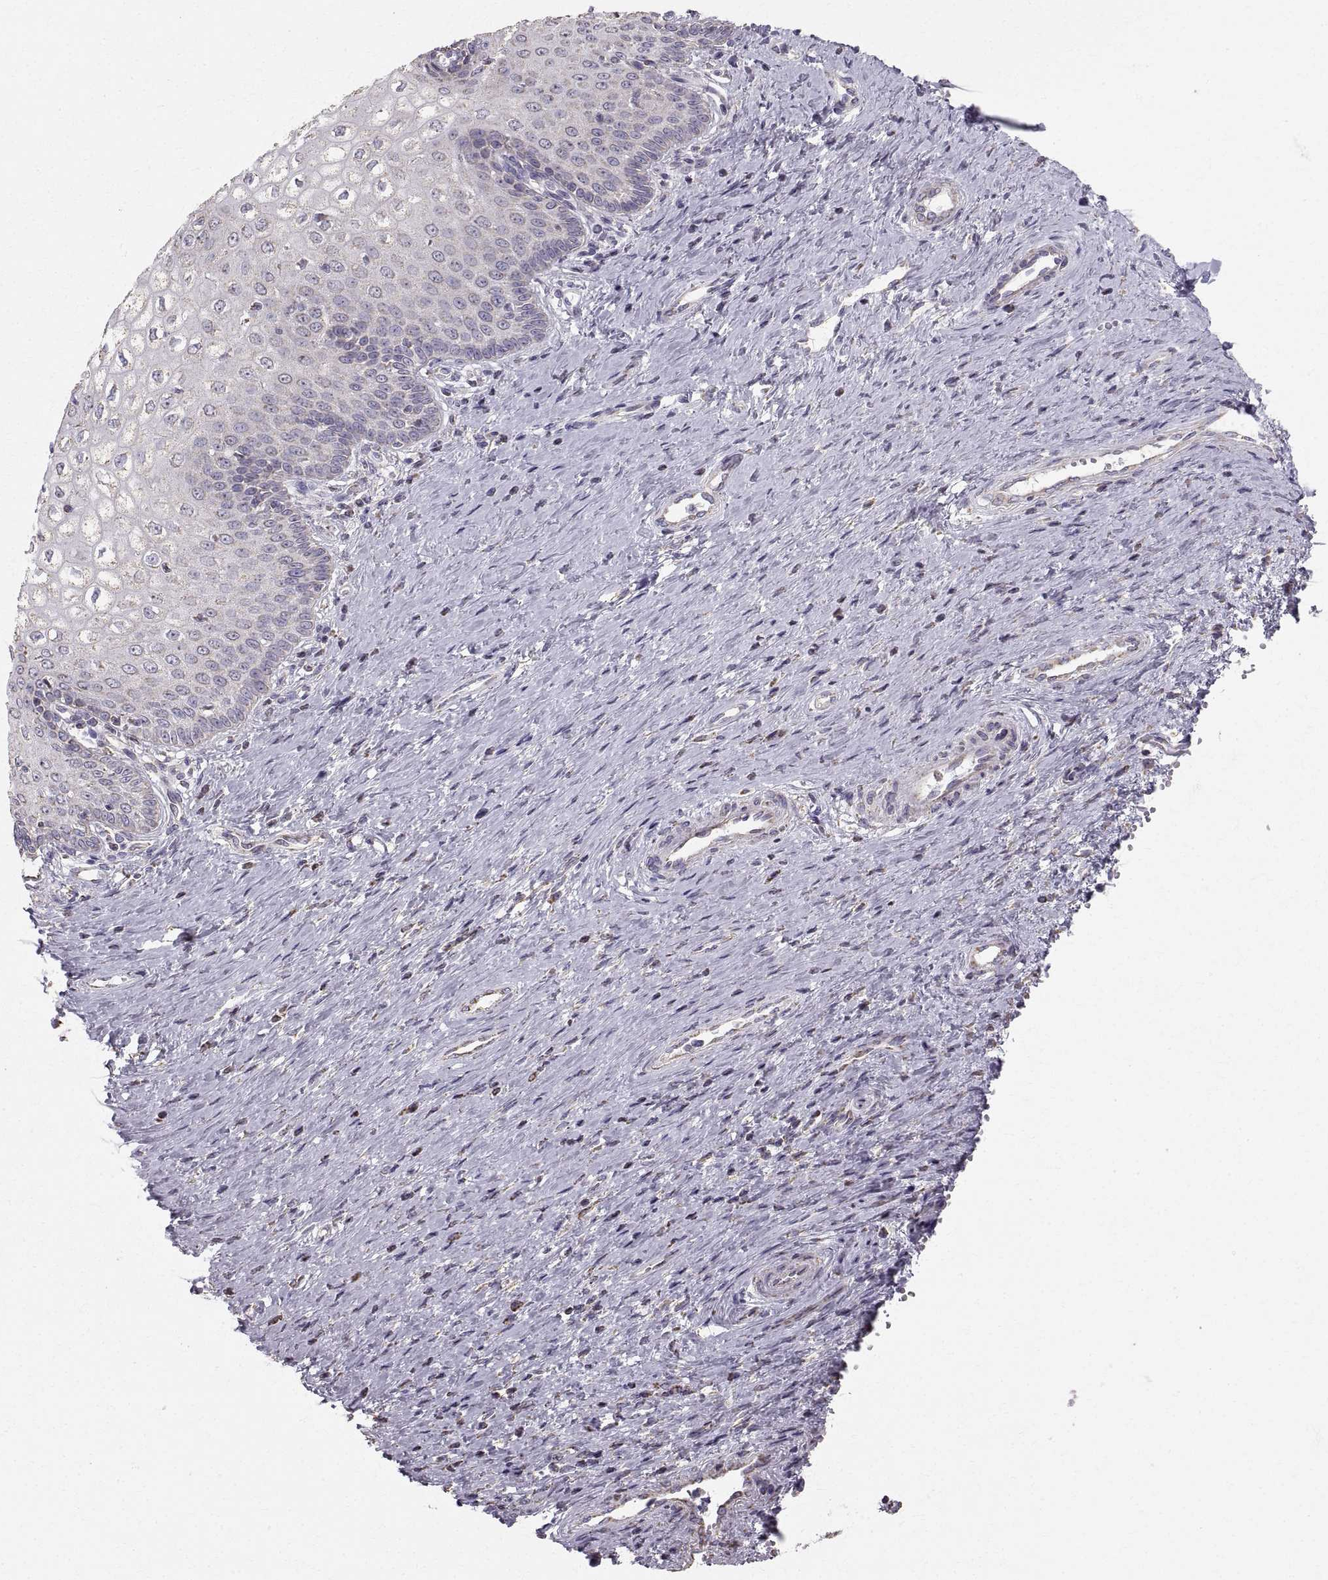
{"staining": {"intensity": "negative", "quantity": "none", "location": "none"}, "tissue": "cervical cancer", "cell_type": "Tumor cells", "image_type": "cancer", "snomed": [{"axis": "morphology", "description": "Squamous cell carcinoma, NOS"}, {"axis": "topography", "description": "Cervix"}], "caption": "Cervical cancer was stained to show a protein in brown. There is no significant staining in tumor cells. (Brightfield microscopy of DAB IHC at high magnification).", "gene": "STMND1", "patient": {"sex": "female", "age": 26}}